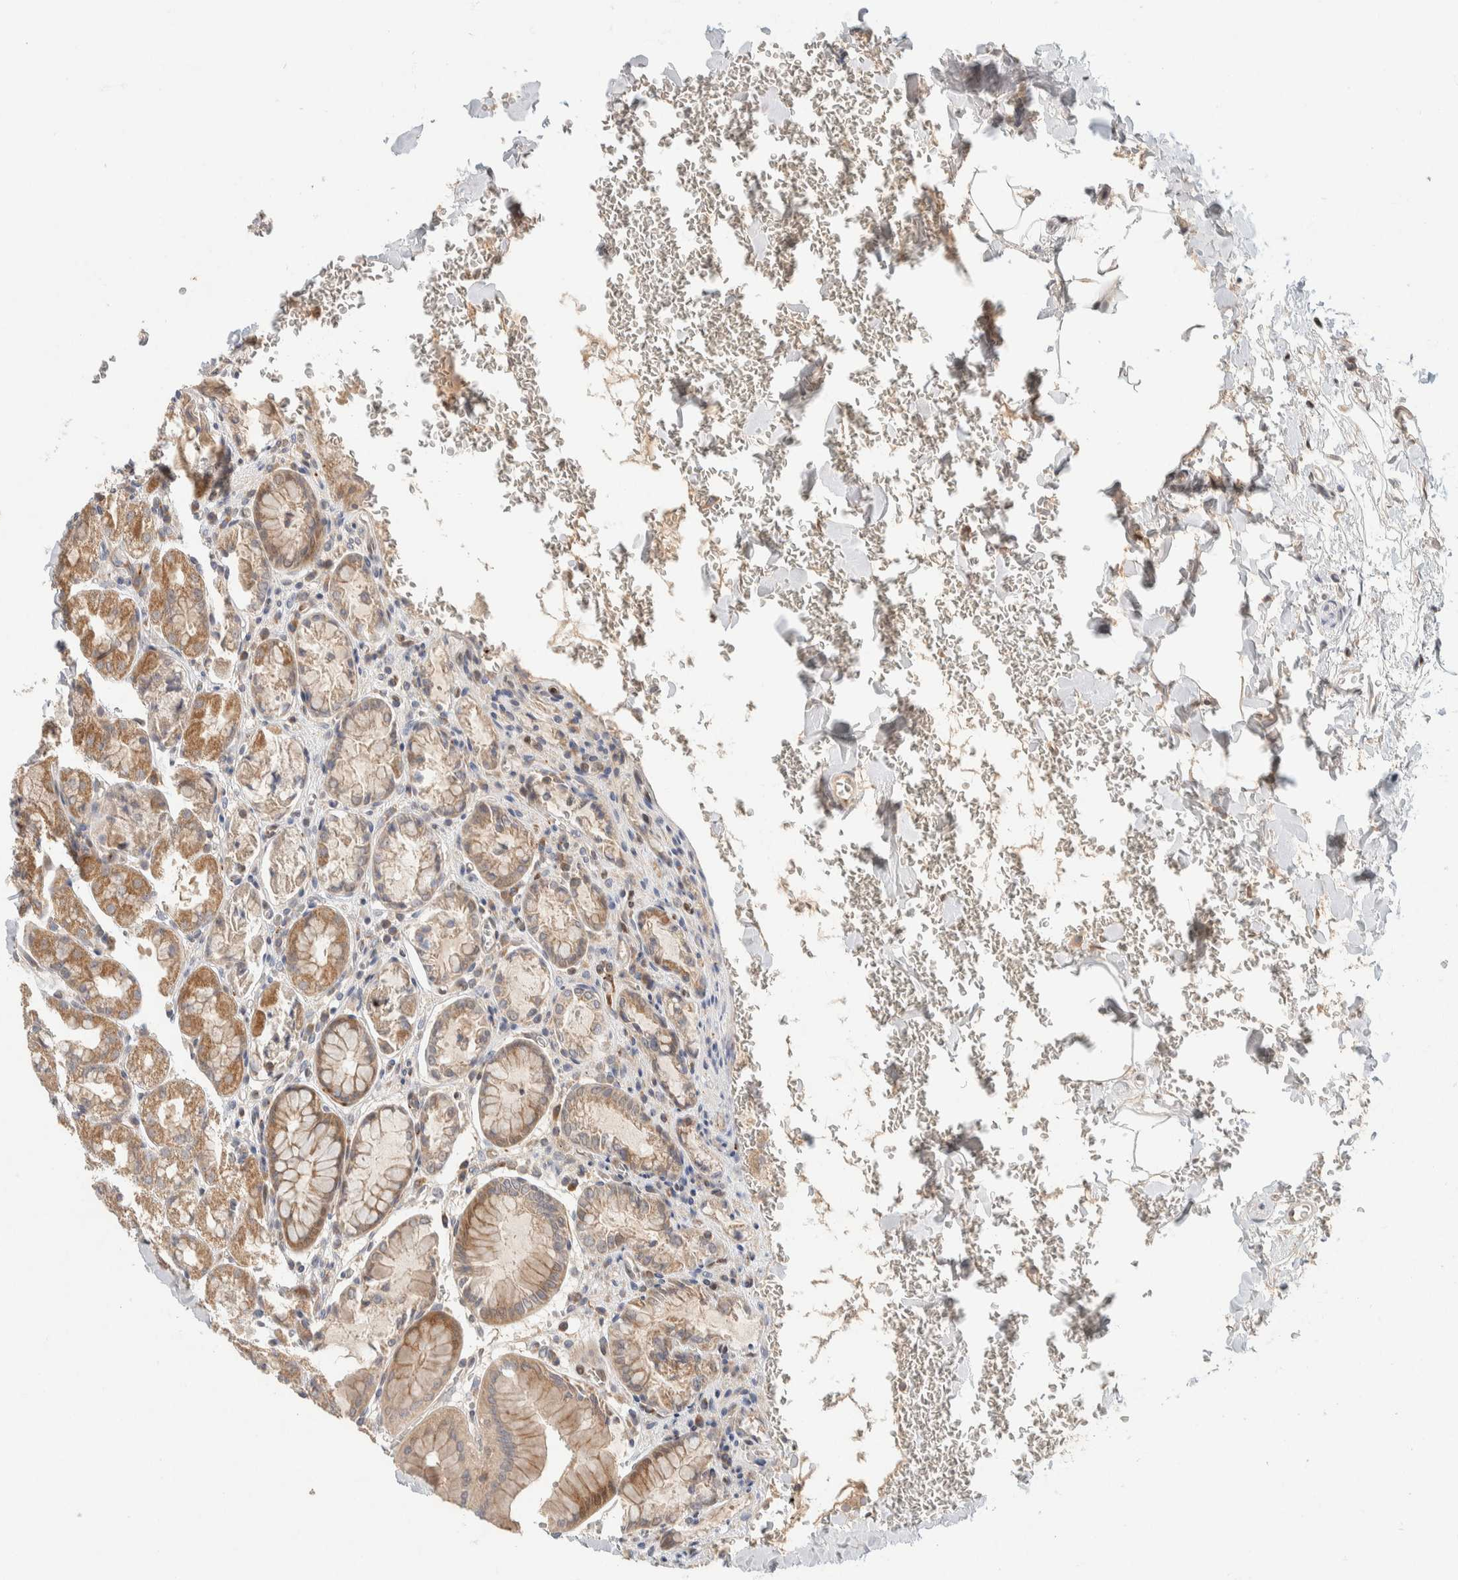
{"staining": {"intensity": "moderate", "quantity": ">75%", "location": "cytoplasmic/membranous"}, "tissue": "stomach", "cell_type": "Glandular cells", "image_type": "normal", "snomed": [{"axis": "morphology", "description": "Normal tissue, NOS"}, {"axis": "topography", "description": "Stomach"}], "caption": "Brown immunohistochemical staining in unremarkable human stomach shows moderate cytoplasmic/membranous expression in about >75% of glandular cells. Immunohistochemistry (ihc) stains the protein of interest in brown and the nuclei are stained blue.", "gene": "KIF9", "patient": {"sex": "male", "age": 42}}